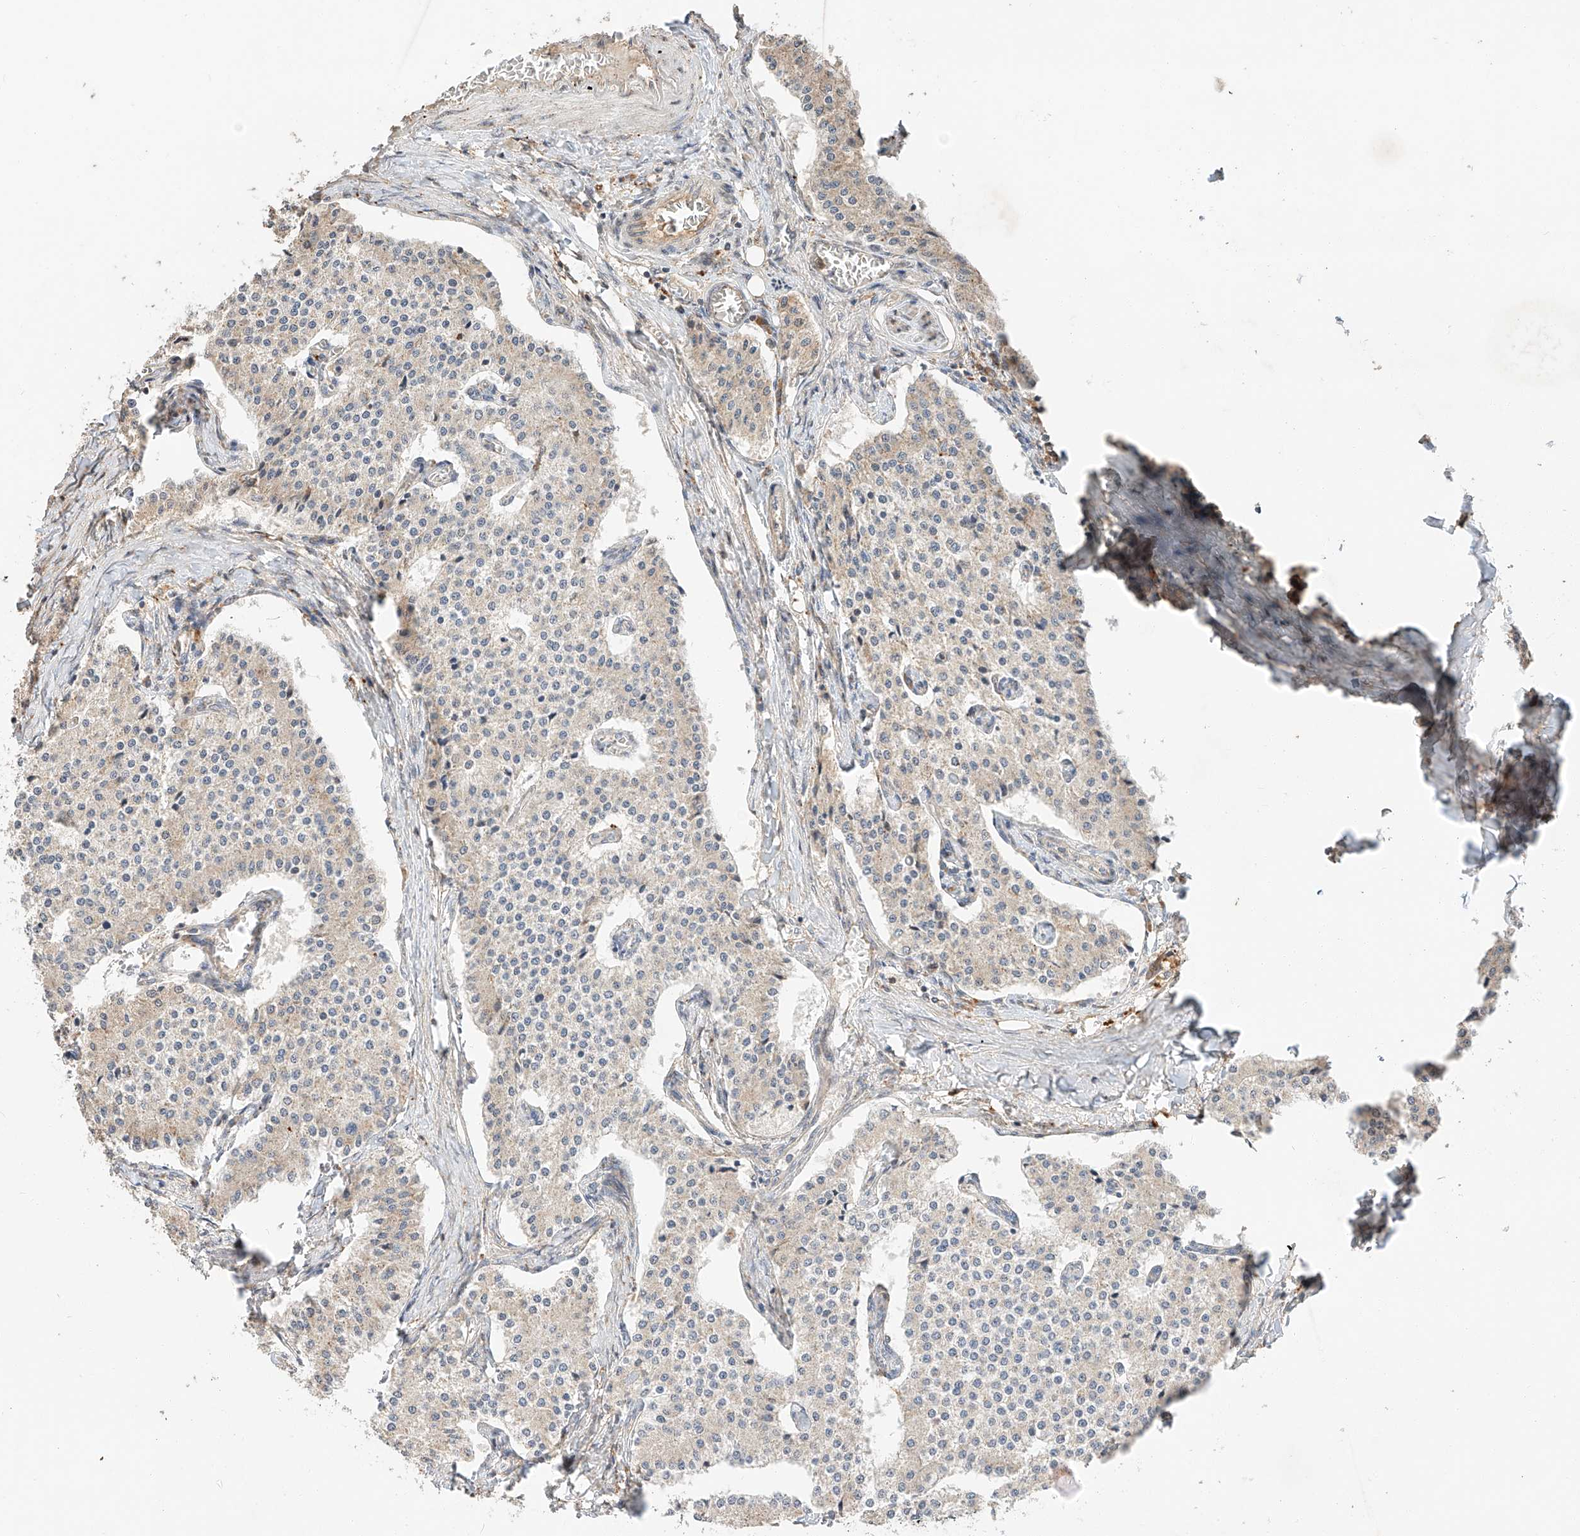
{"staining": {"intensity": "negative", "quantity": "none", "location": "none"}, "tissue": "carcinoid", "cell_type": "Tumor cells", "image_type": "cancer", "snomed": [{"axis": "morphology", "description": "Carcinoid, malignant, NOS"}, {"axis": "topography", "description": "Colon"}], "caption": "Immunohistochemical staining of carcinoid (malignant) shows no significant expression in tumor cells.", "gene": "SUSD6", "patient": {"sex": "female", "age": 52}}